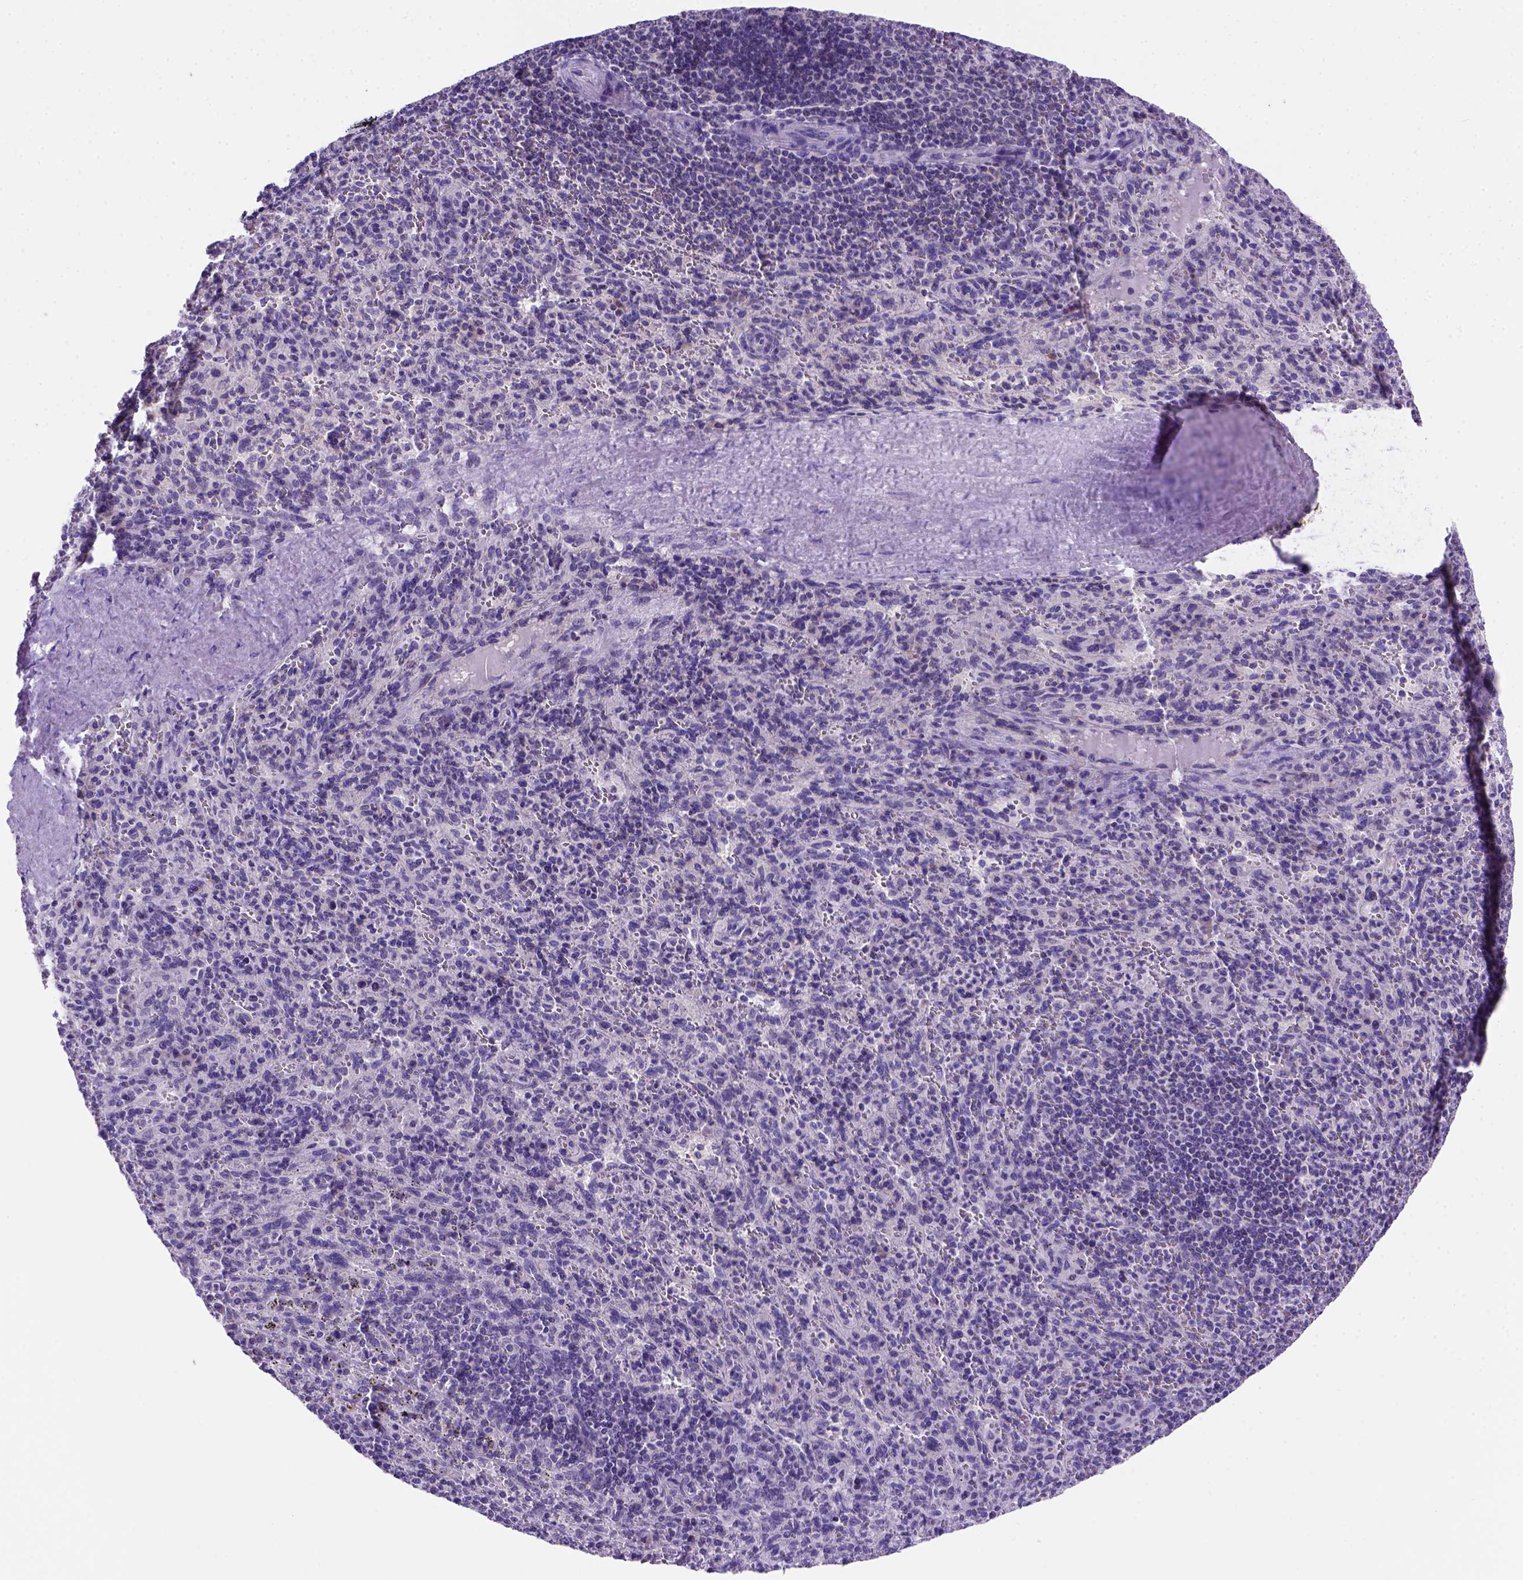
{"staining": {"intensity": "negative", "quantity": "none", "location": "none"}, "tissue": "spleen", "cell_type": "Cells in red pulp", "image_type": "normal", "snomed": [{"axis": "morphology", "description": "Normal tissue, NOS"}, {"axis": "topography", "description": "Spleen"}], "caption": "Immunohistochemical staining of unremarkable human spleen displays no significant expression in cells in red pulp.", "gene": "FOXI1", "patient": {"sex": "male", "age": 57}}